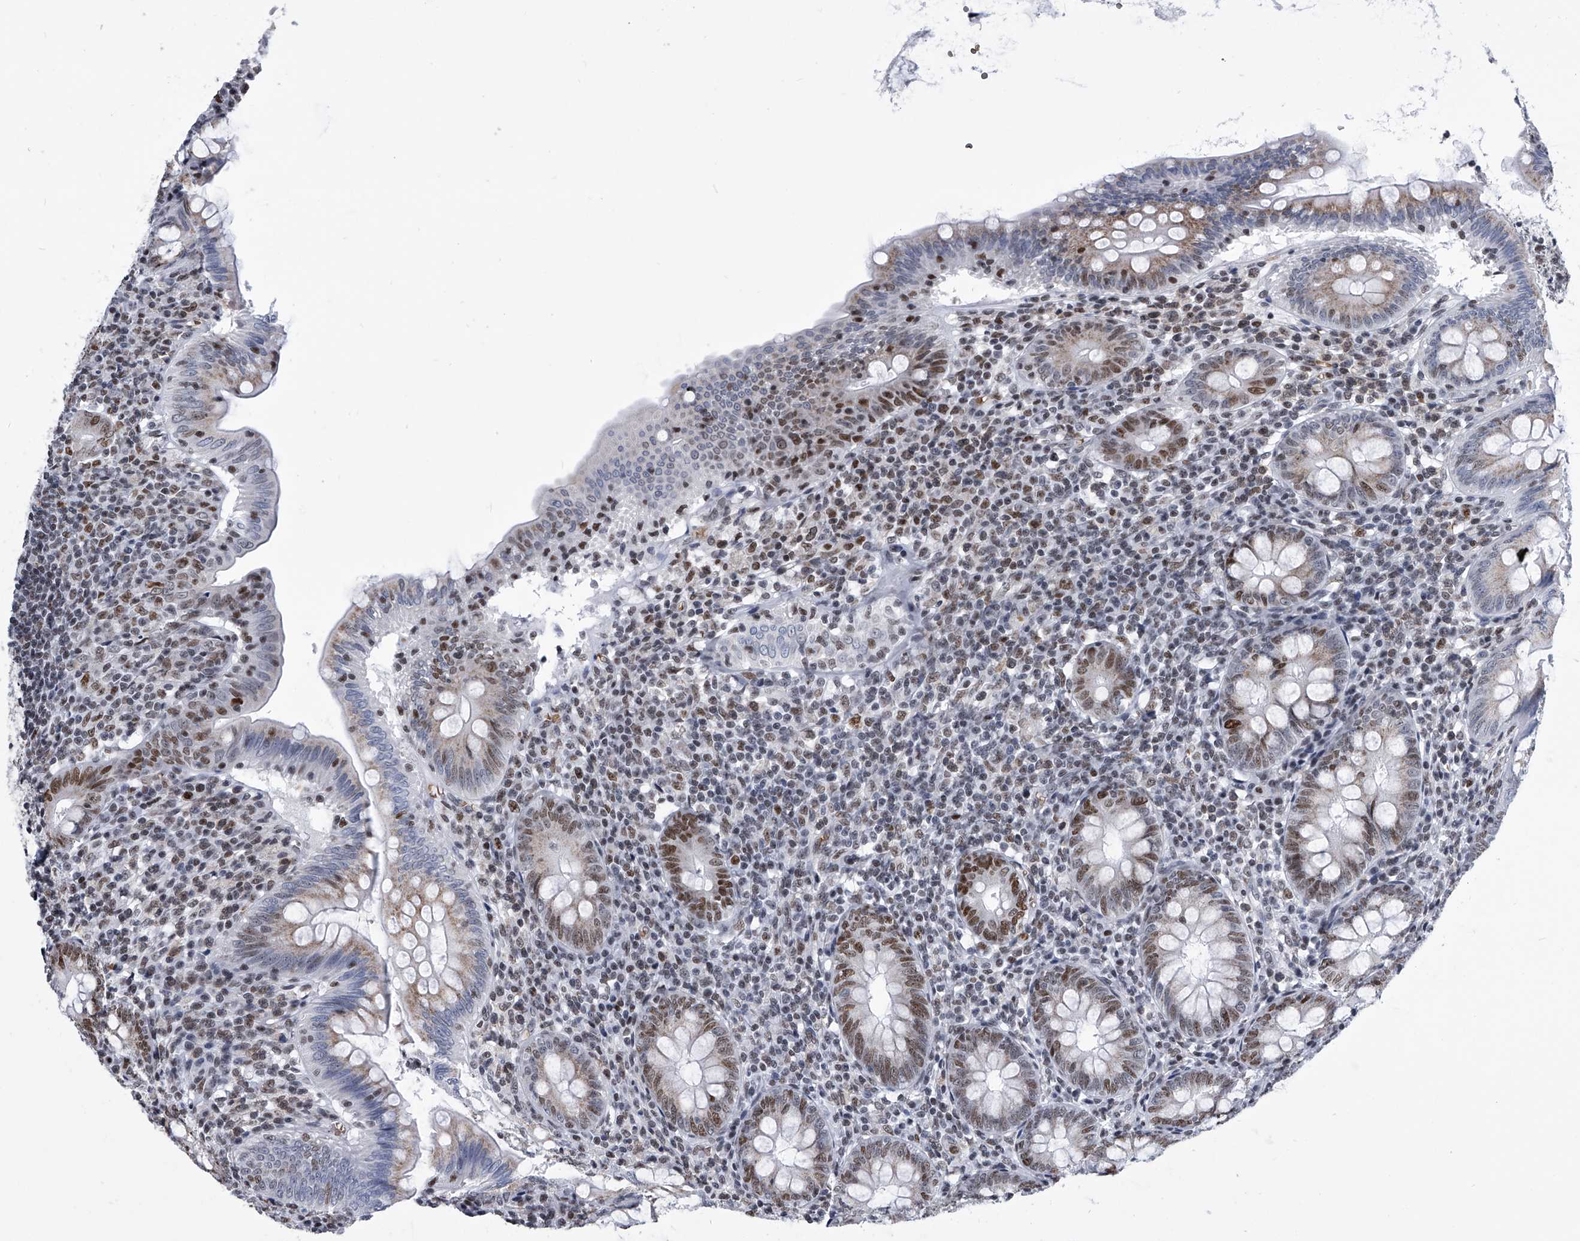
{"staining": {"intensity": "moderate", "quantity": ">75%", "location": "cytoplasmic/membranous,nuclear"}, "tissue": "appendix", "cell_type": "Glandular cells", "image_type": "normal", "snomed": [{"axis": "morphology", "description": "Normal tissue, NOS"}, {"axis": "topography", "description": "Appendix"}], "caption": "This histopathology image exhibits IHC staining of benign human appendix, with medium moderate cytoplasmic/membranous,nuclear staining in approximately >75% of glandular cells.", "gene": "SIM2", "patient": {"sex": "male", "age": 14}}